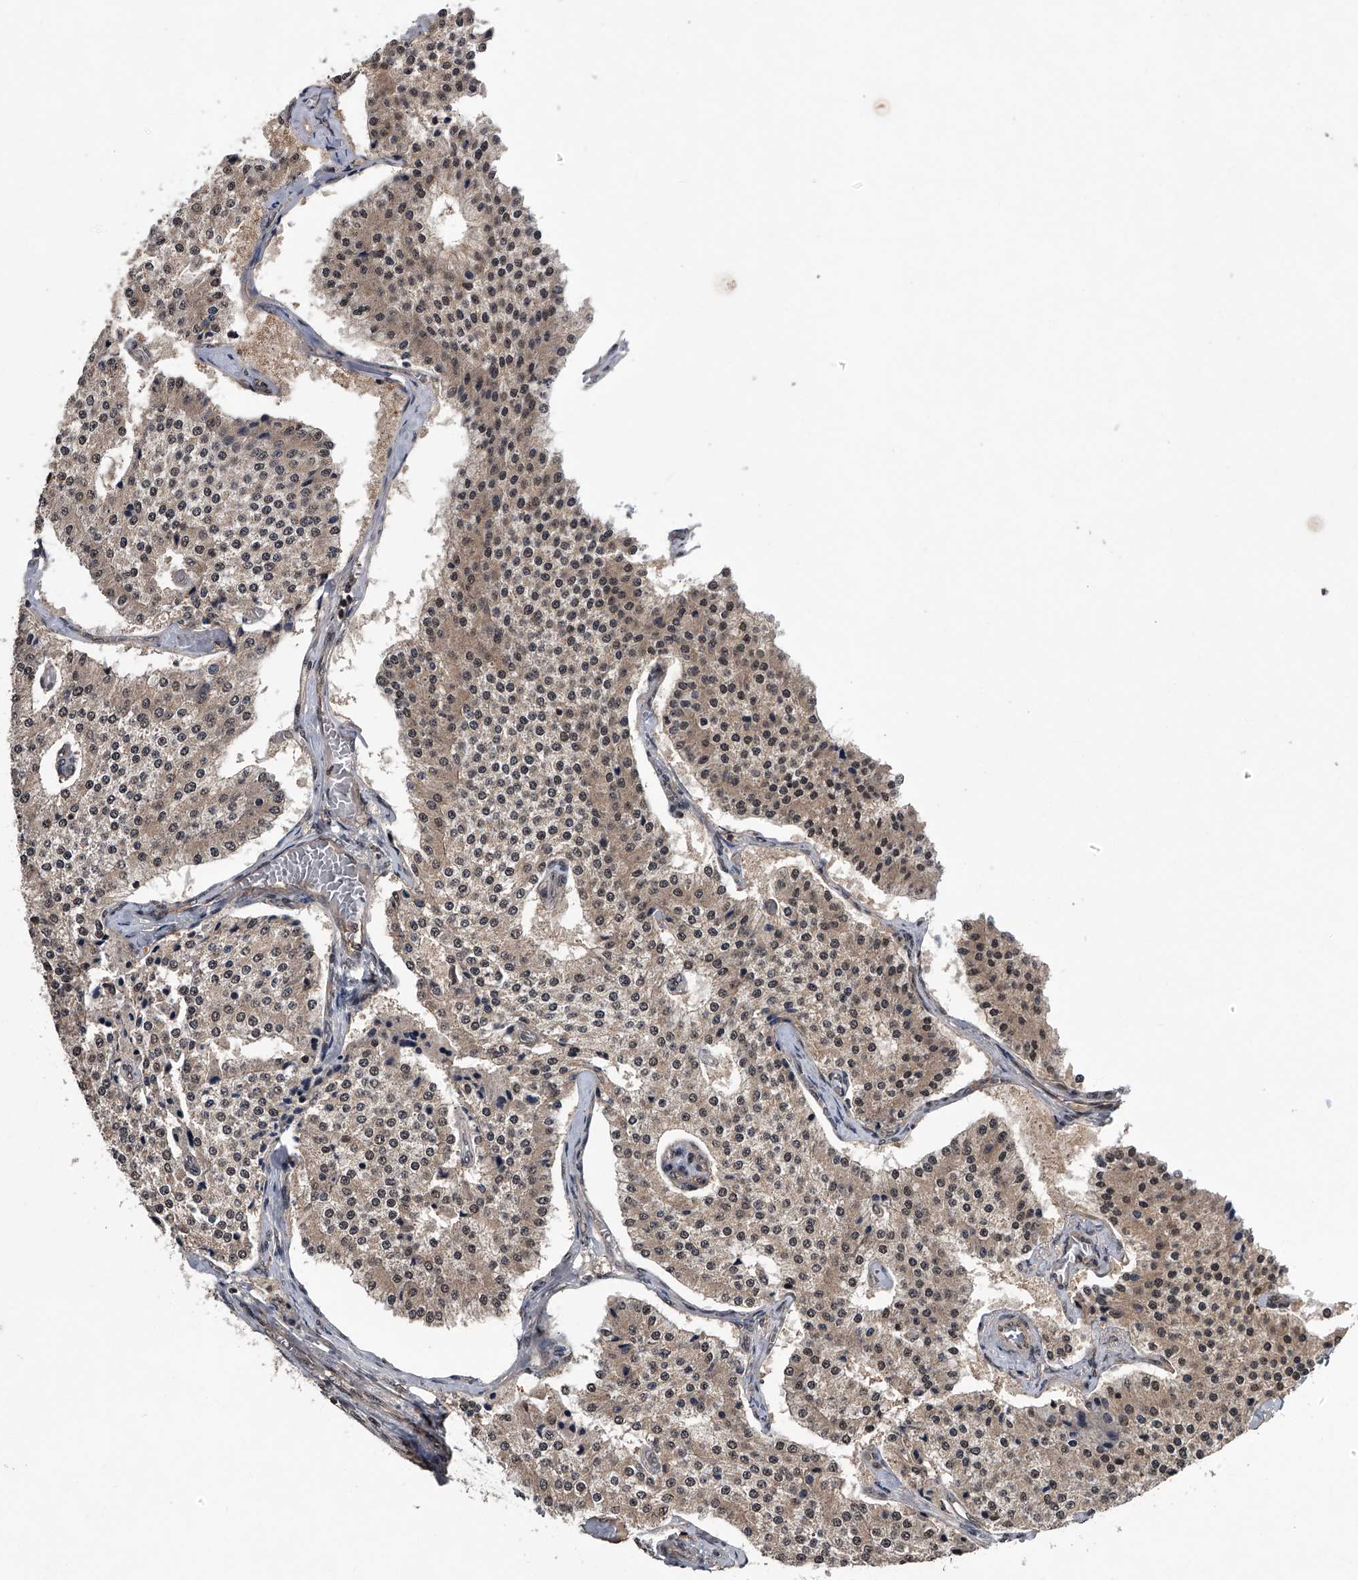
{"staining": {"intensity": "moderate", "quantity": "25%-75%", "location": "cytoplasmic/membranous"}, "tissue": "carcinoid", "cell_type": "Tumor cells", "image_type": "cancer", "snomed": [{"axis": "morphology", "description": "Carcinoid, malignant, NOS"}, {"axis": "topography", "description": "Colon"}], "caption": "A histopathology image of carcinoid (malignant) stained for a protein displays moderate cytoplasmic/membranous brown staining in tumor cells.", "gene": "SLC12A8", "patient": {"sex": "female", "age": 52}}